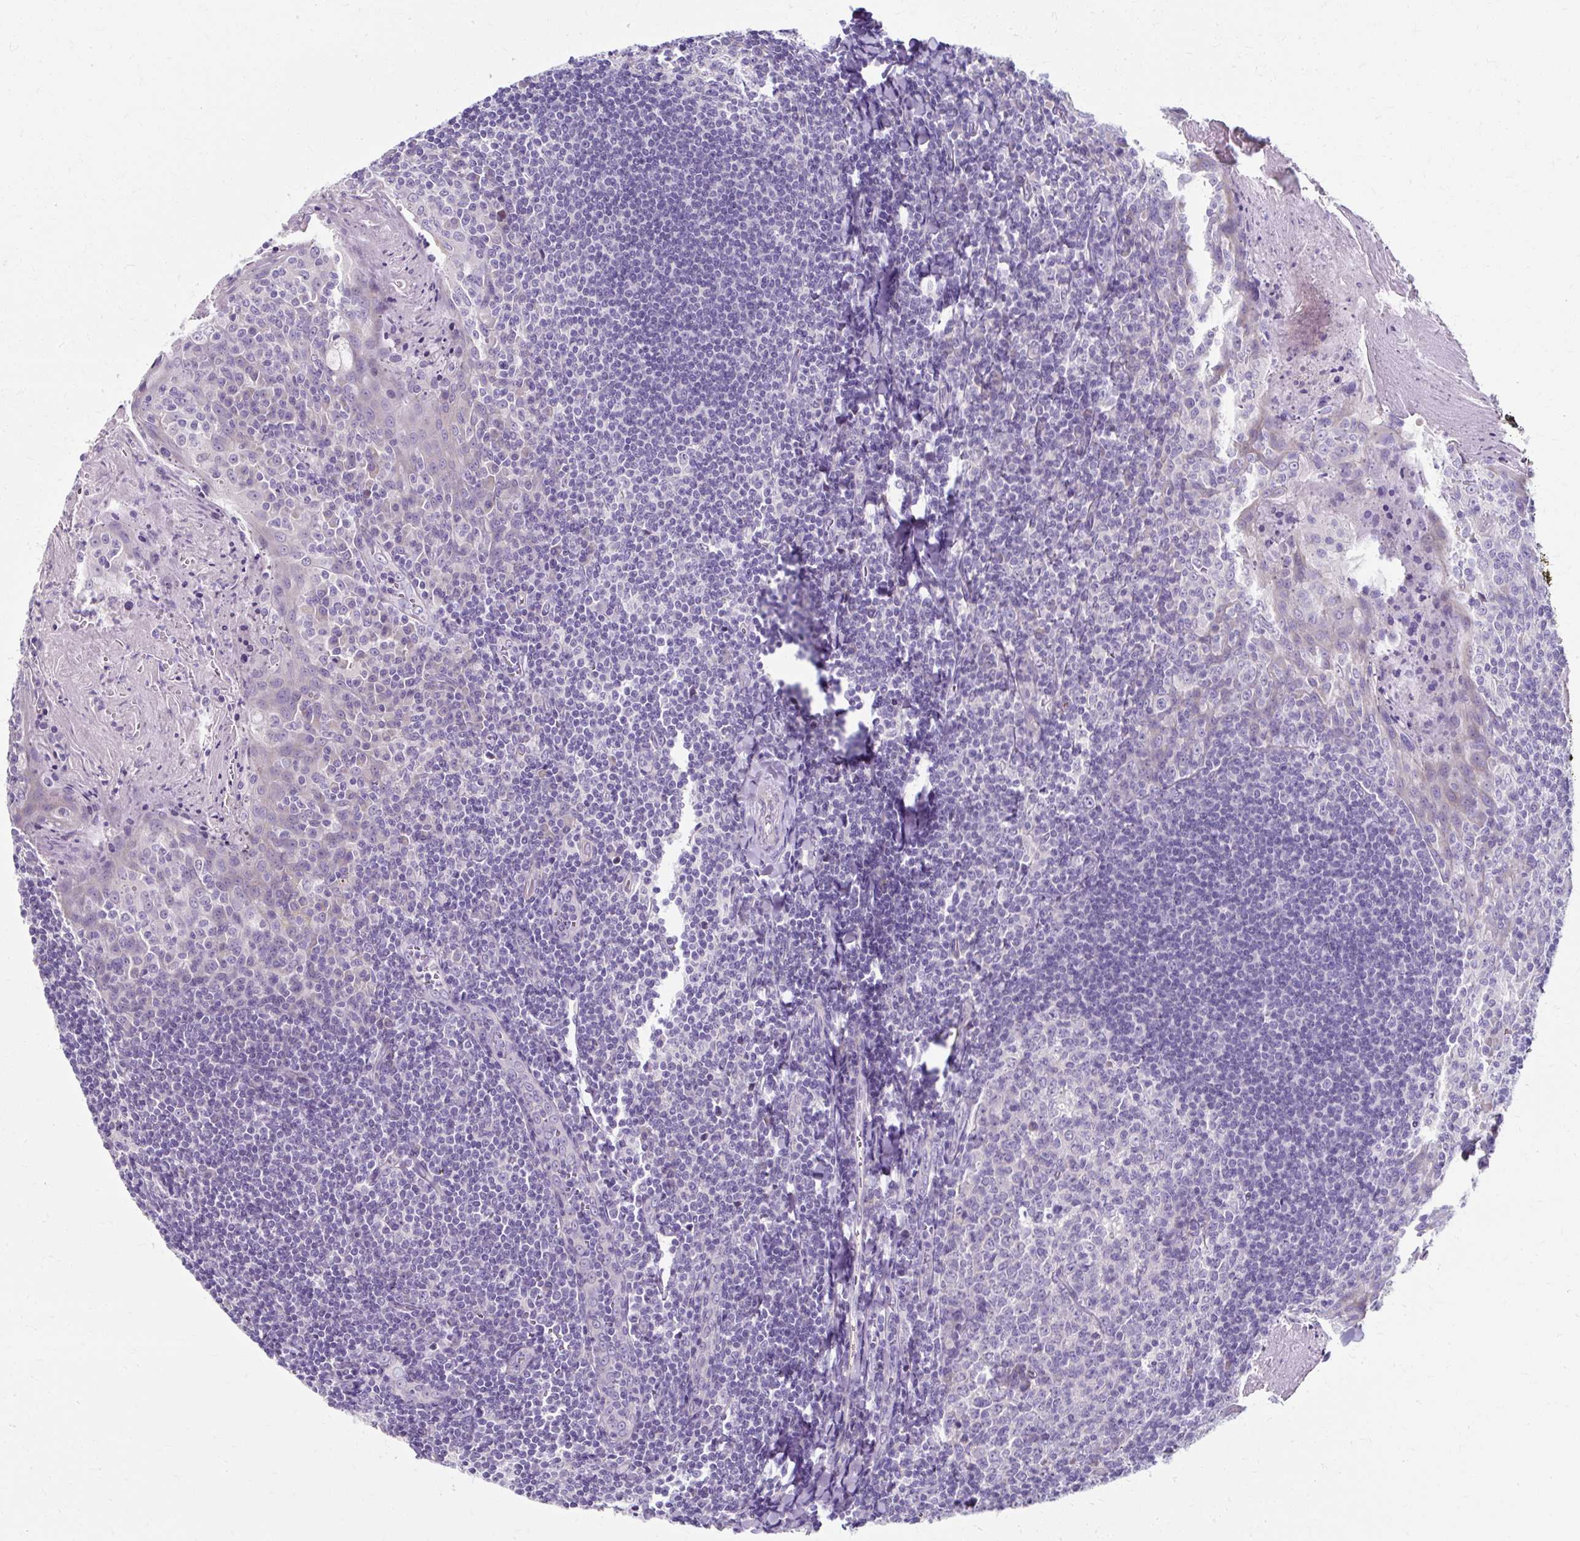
{"staining": {"intensity": "negative", "quantity": "none", "location": "none"}, "tissue": "tonsil", "cell_type": "Germinal center cells", "image_type": "normal", "snomed": [{"axis": "morphology", "description": "Normal tissue, NOS"}, {"axis": "topography", "description": "Tonsil"}], "caption": "A histopathology image of tonsil stained for a protein demonstrates no brown staining in germinal center cells.", "gene": "ZNF555", "patient": {"sex": "male", "age": 27}}